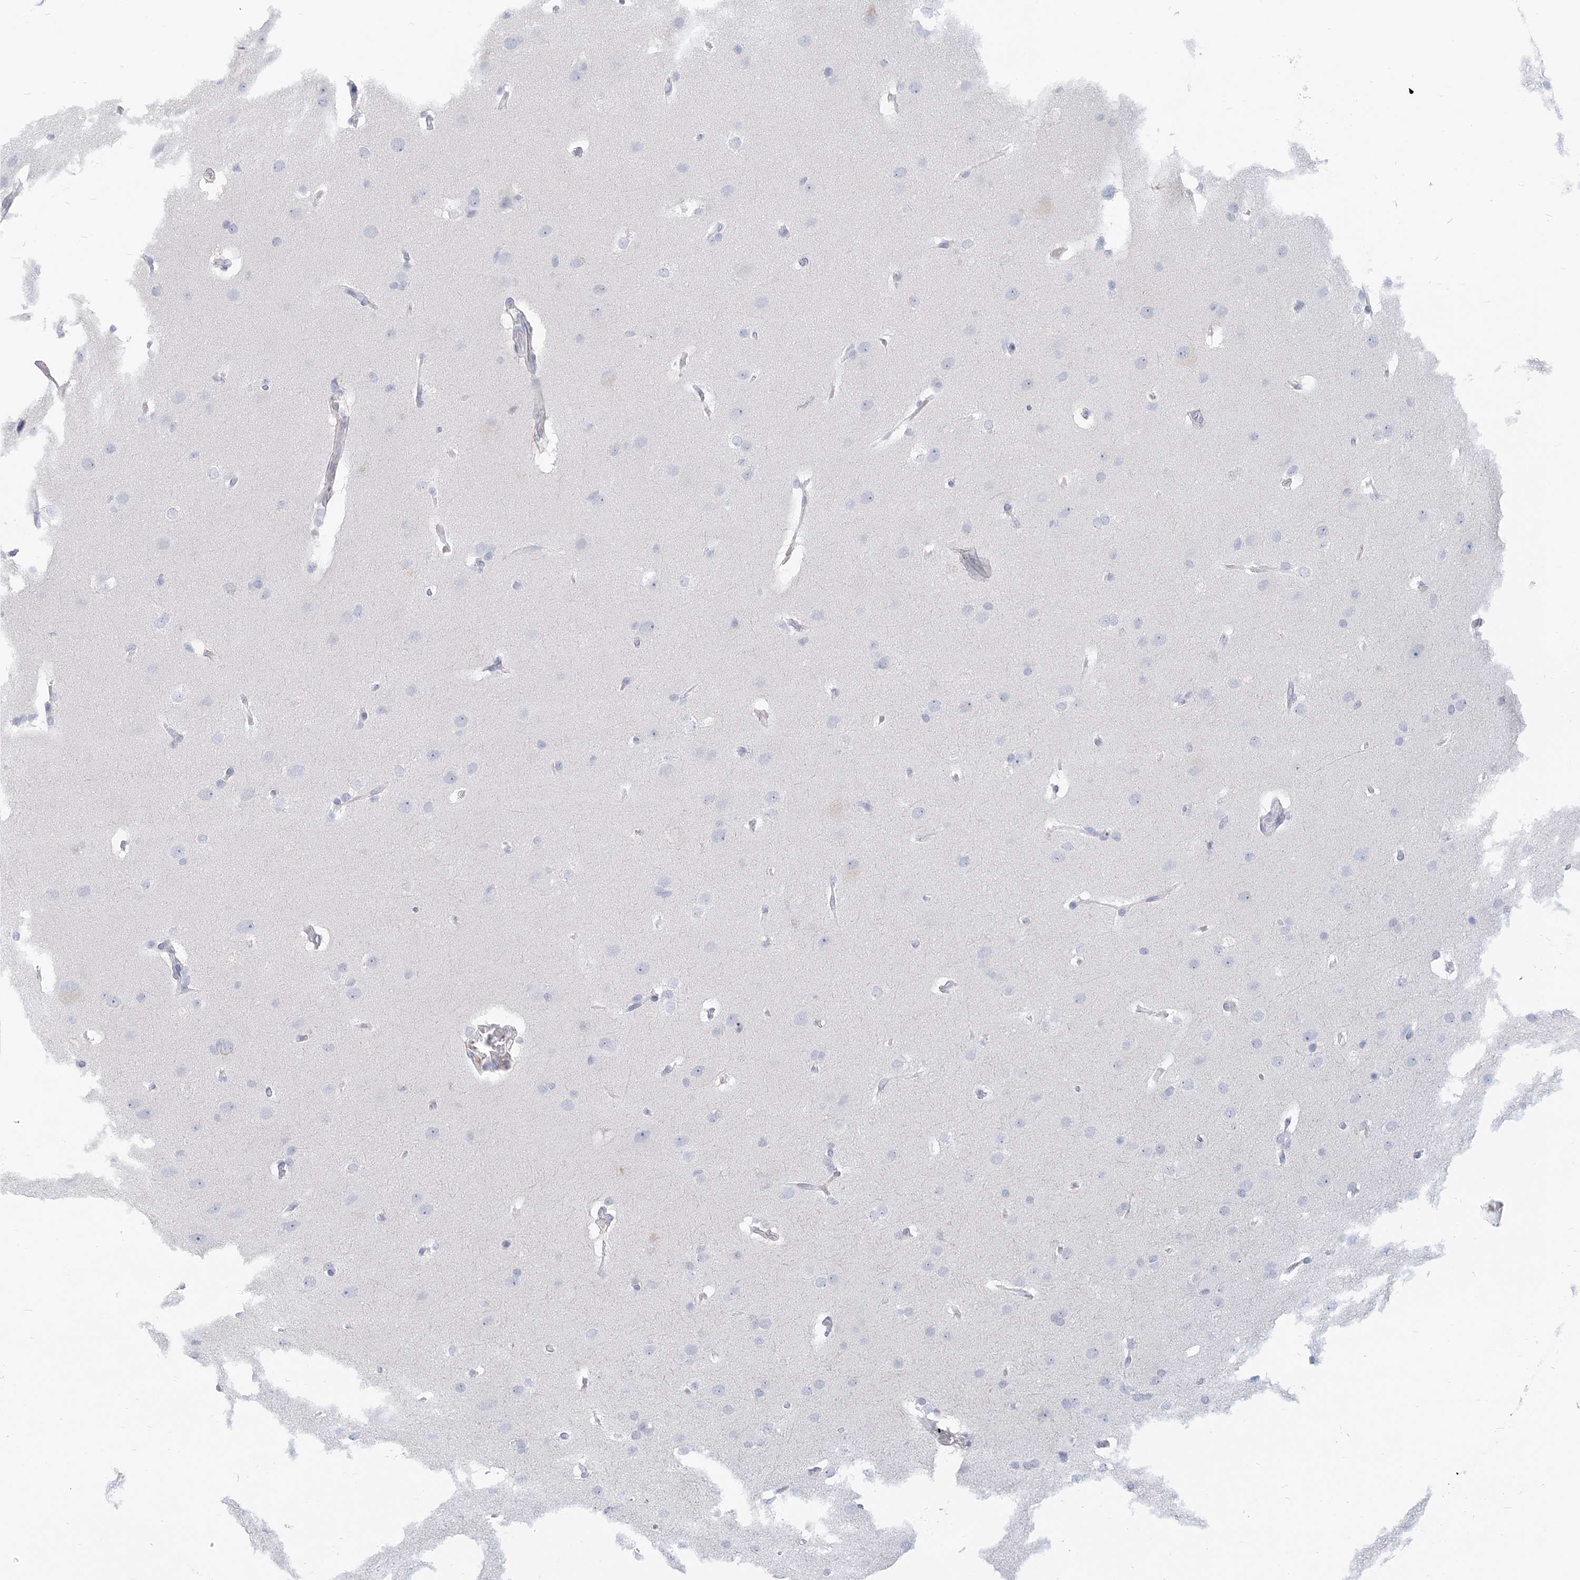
{"staining": {"intensity": "negative", "quantity": "none", "location": "none"}, "tissue": "glioma", "cell_type": "Tumor cells", "image_type": "cancer", "snomed": [{"axis": "morphology", "description": "Glioma, malignant, Low grade"}, {"axis": "topography", "description": "Brain"}], "caption": "High magnification brightfield microscopy of glioma stained with DAB (brown) and counterstained with hematoxylin (blue): tumor cells show no significant positivity.", "gene": "GMPPA", "patient": {"sex": "female", "age": 37}}